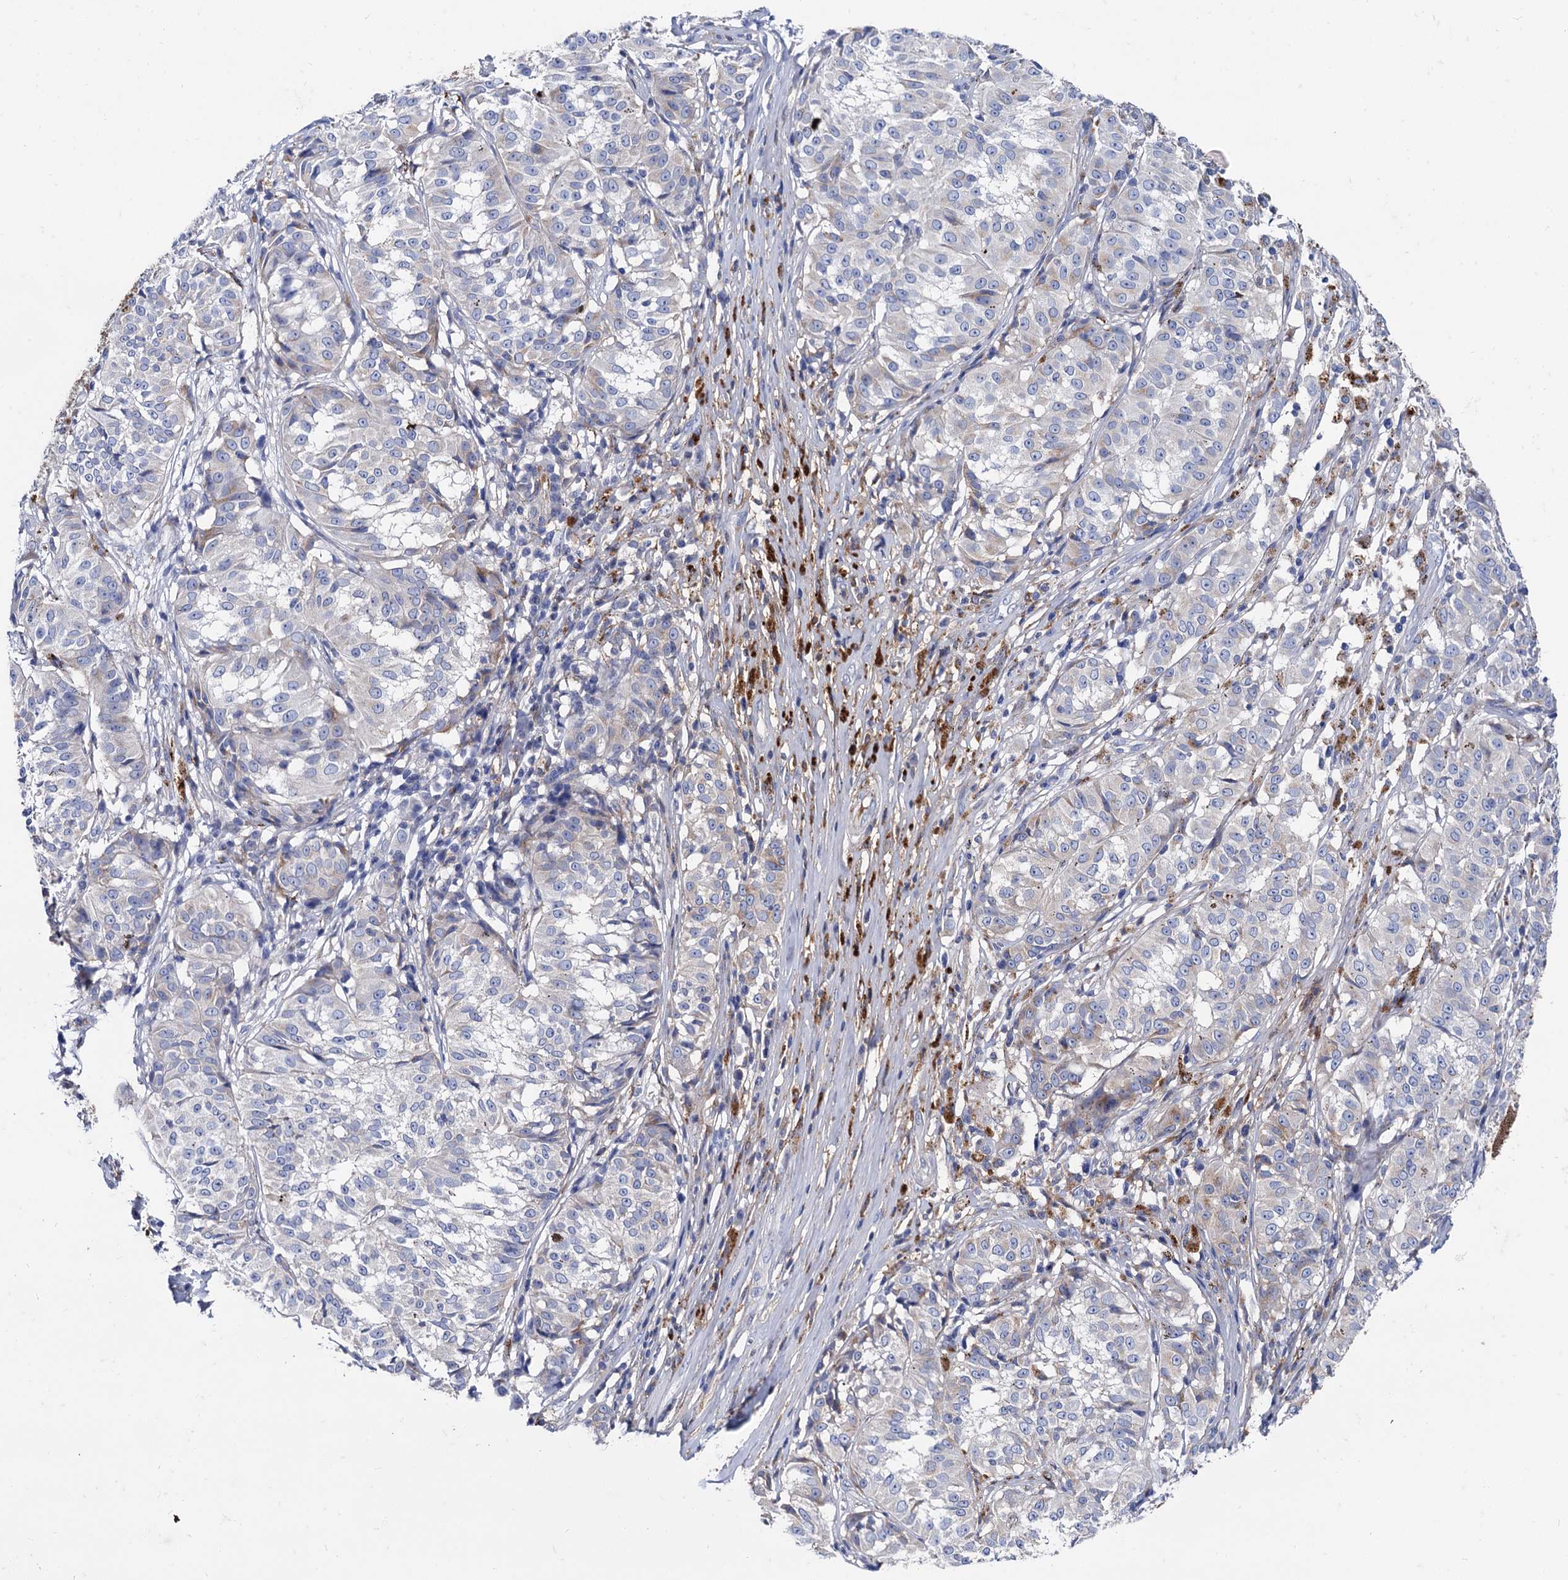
{"staining": {"intensity": "negative", "quantity": "none", "location": "none"}, "tissue": "melanoma", "cell_type": "Tumor cells", "image_type": "cancer", "snomed": [{"axis": "morphology", "description": "Malignant melanoma, NOS"}, {"axis": "topography", "description": "Skin"}], "caption": "A photomicrograph of human melanoma is negative for staining in tumor cells.", "gene": "APOD", "patient": {"sex": "female", "age": 72}}